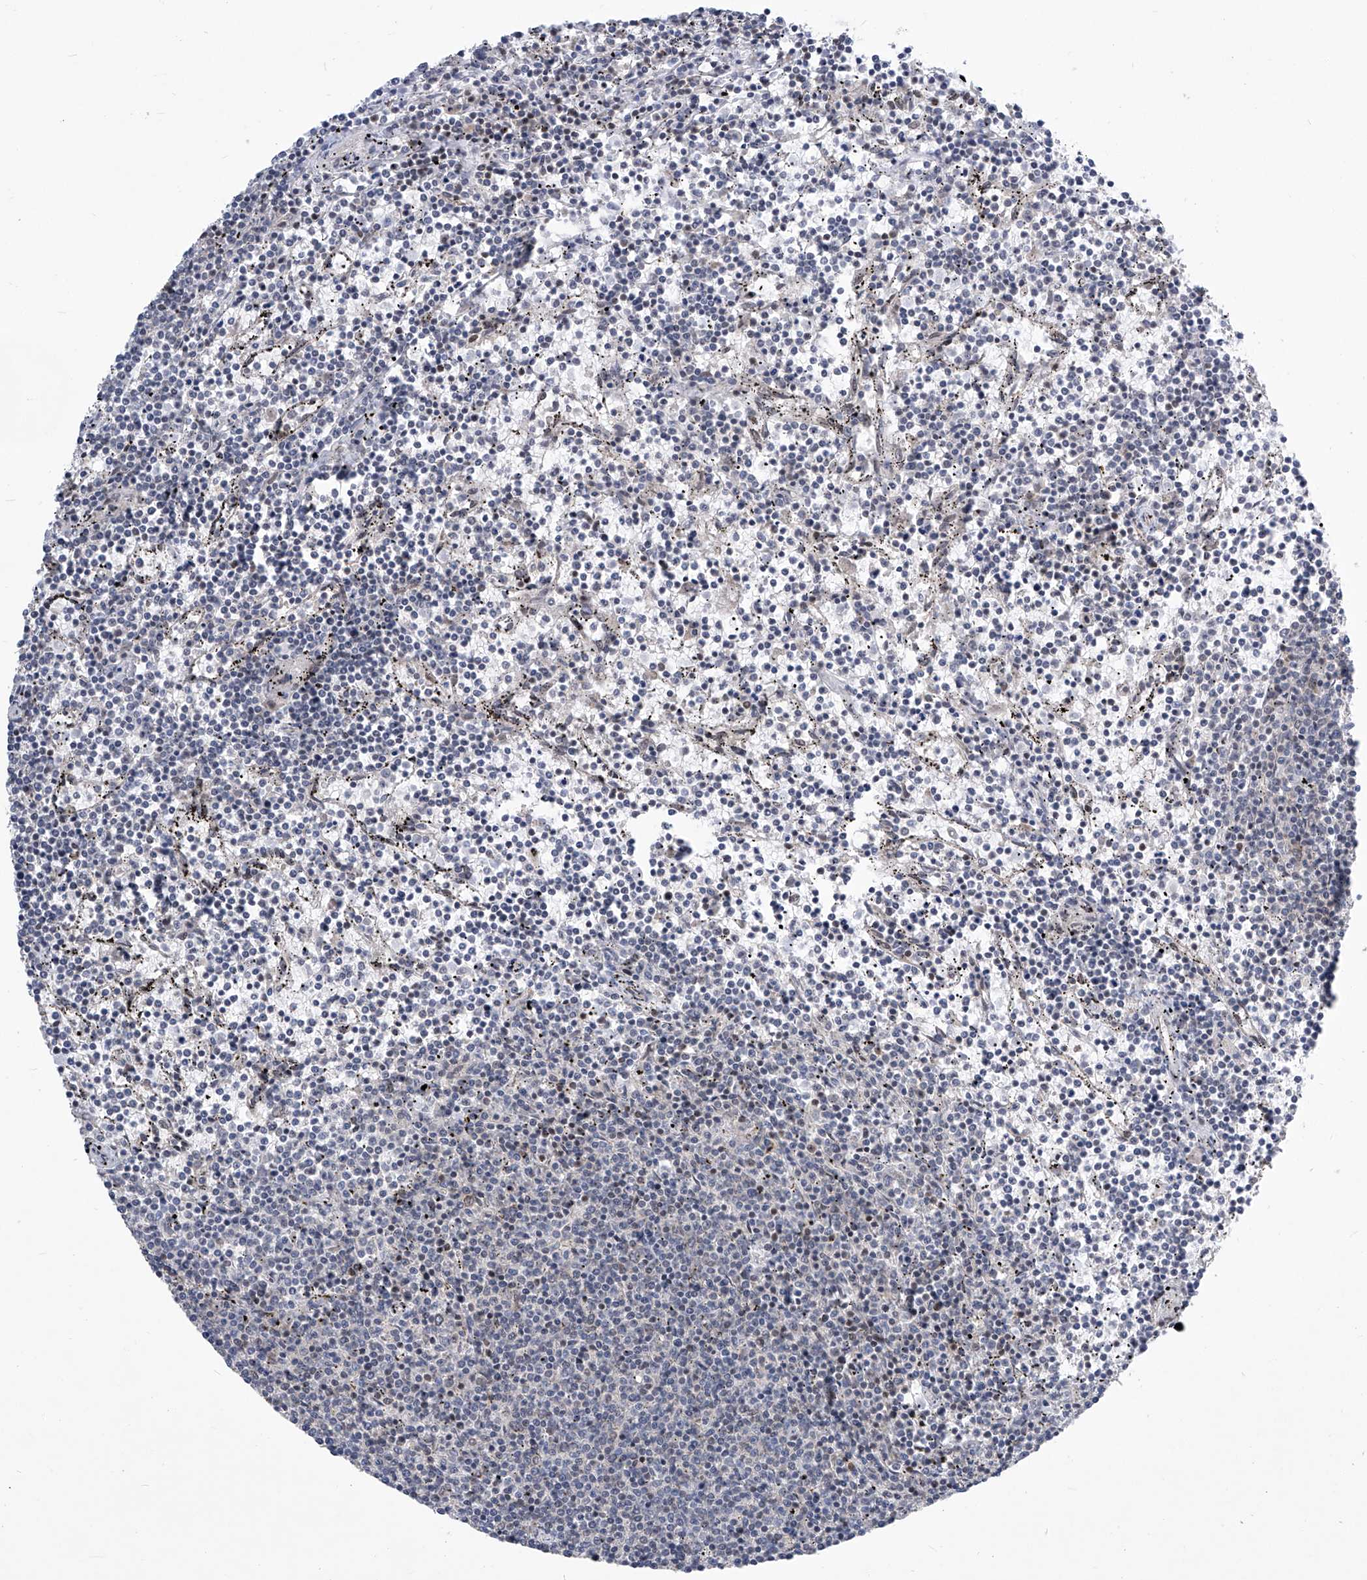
{"staining": {"intensity": "negative", "quantity": "none", "location": "none"}, "tissue": "lymphoma", "cell_type": "Tumor cells", "image_type": "cancer", "snomed": [{"axis": "morphology", "description": "Malignant lymphoma, non-Hodgkin's type, Low grade"}, {"axis": "topography", "description": "Spleen"}], "caption": "IHC image of neoplastic tissue: lymphoma stained with DAB (3,3'-diaminobenzidine) displays no significant protein staining in tumor cells.", "gene": "CETN2", "patient": {"sex": "female", "age": 50}}